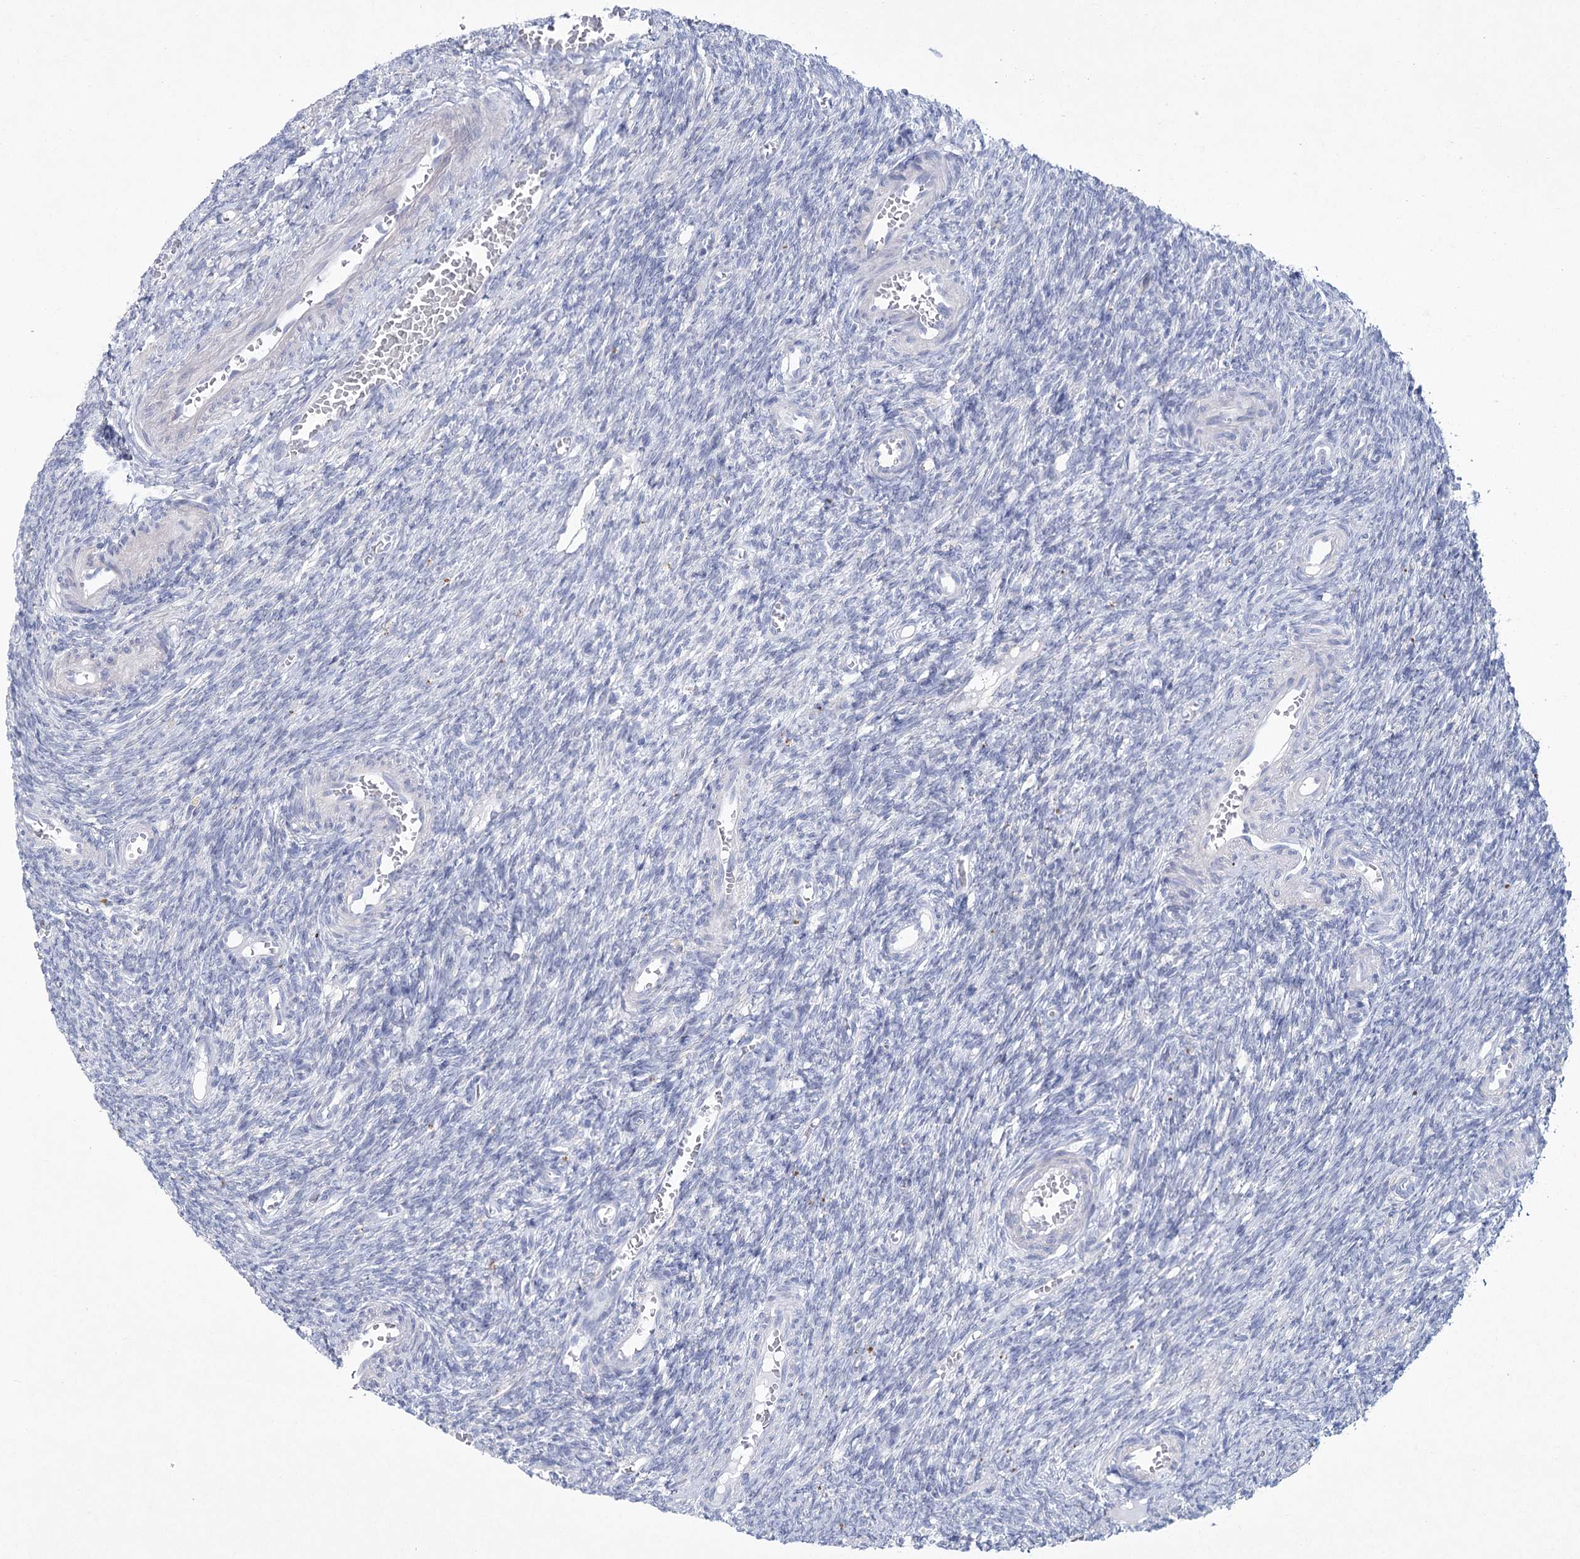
{"staining": {"intensity": "negative", "quantity": "none", "location": "none"}, "tissue": "ovary", "cell_type": "Follicle cells", "image_type": "normal", "snomed": [{"axis": "morphology", "description": "Normal tissue, NOS"}, {"axis": "topography", "description": "Ovary"}], "caption": "DAB (3,3'-diaminobenzidine) immunohistochemical staining of benign human ovary displays no significant expression in follicle cells.", "gene": "CCDC88A", "patient": {"sex": "female", "age": 27}}